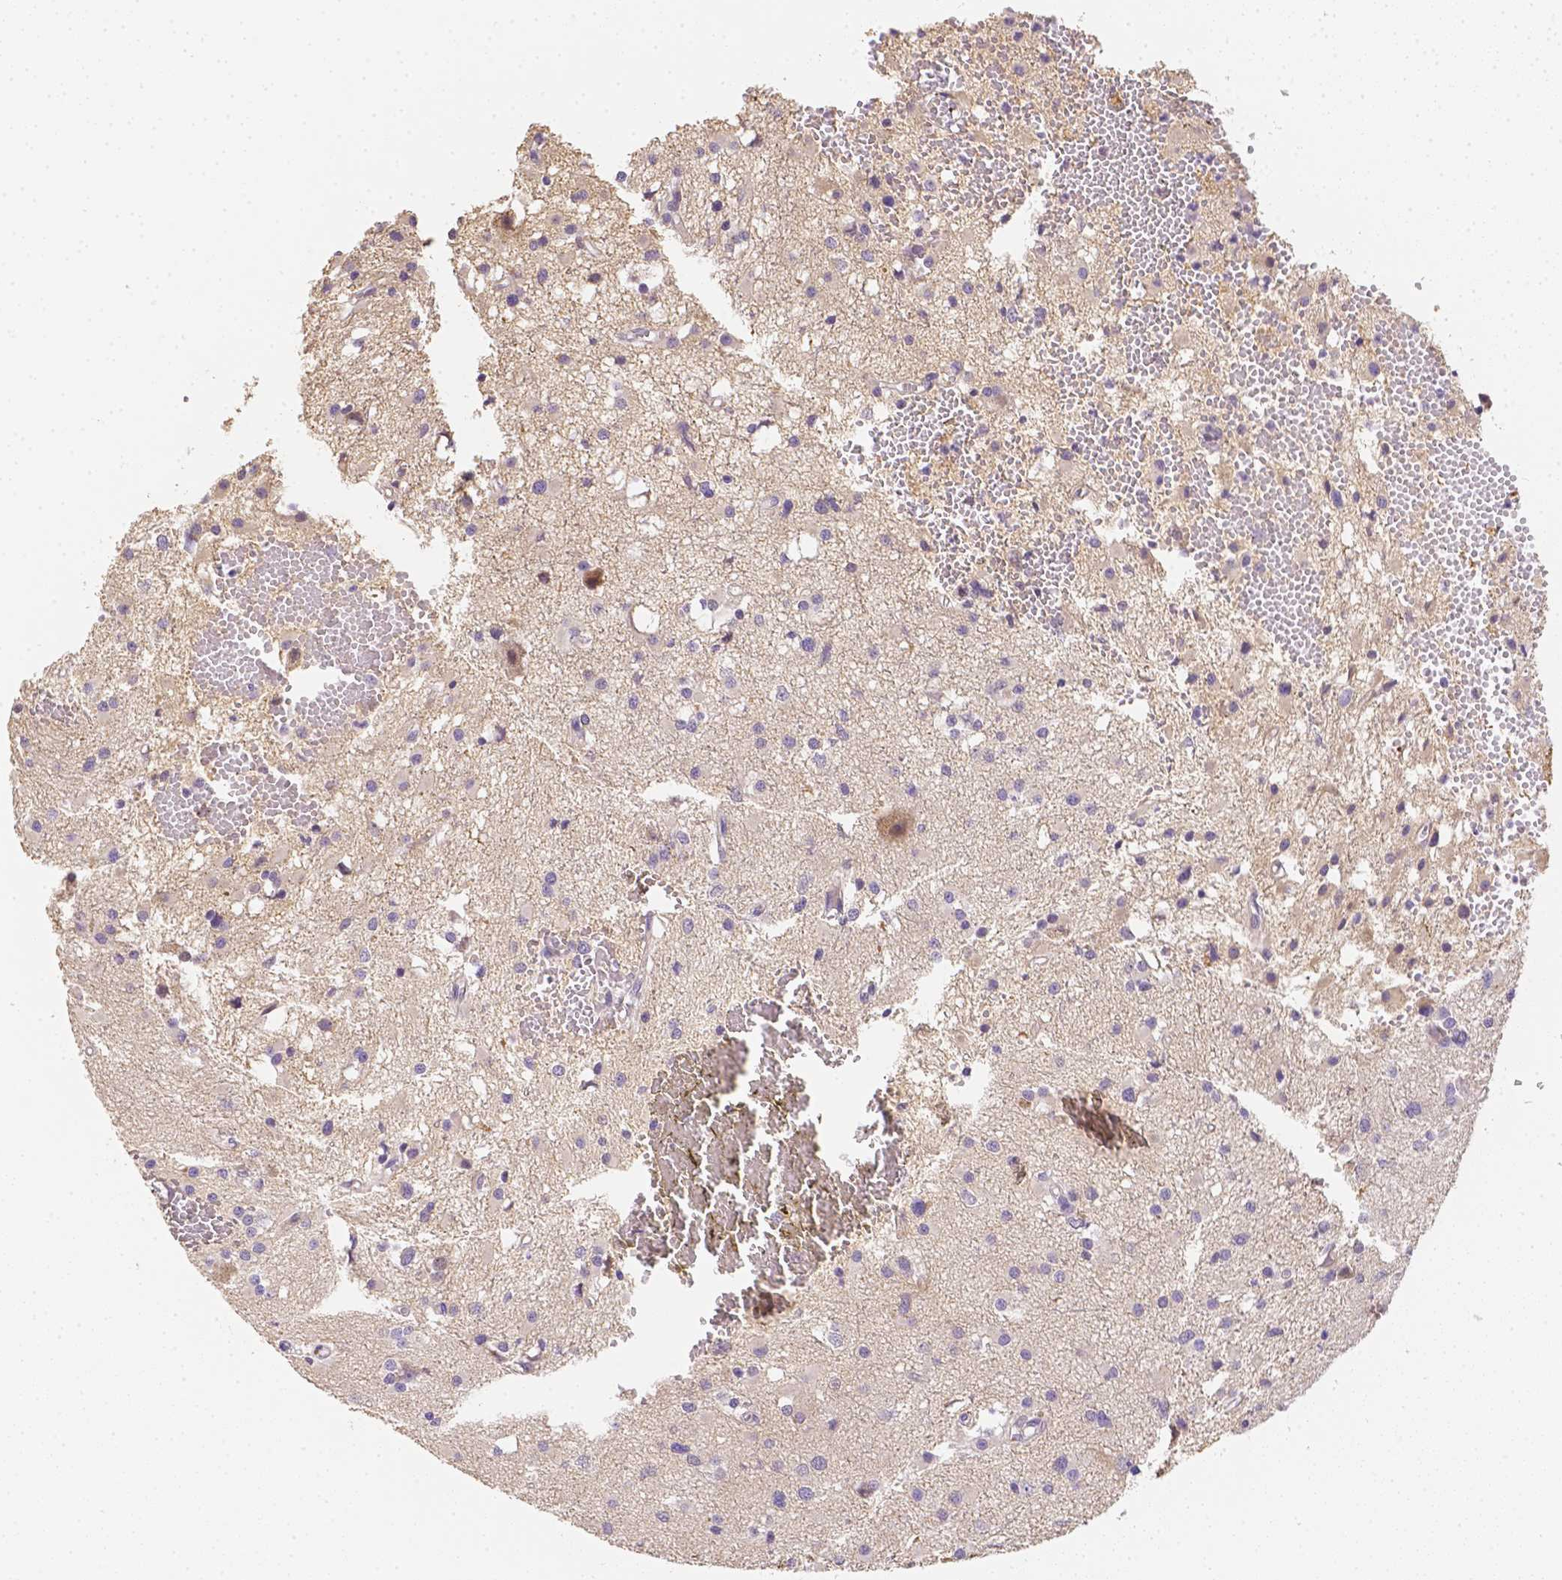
{"staining": {"intensity": "negative", "quantity": "none", "location": "none"}, "tissue": "glioma", "cell_type": "Tumor cells", "image_type": "cancer", "snomed": [{"axis": "morphology", "description": "Glioma, malignant, High grade"}, {"axis": "topography", "description": "Brain"}], "caption": "This is an IHC micrograph of malignant glioma (high-grade). There is no staining in tumor cells.", "gene": "C10orf67", "patient": {"sex": "male", "age": 54}}